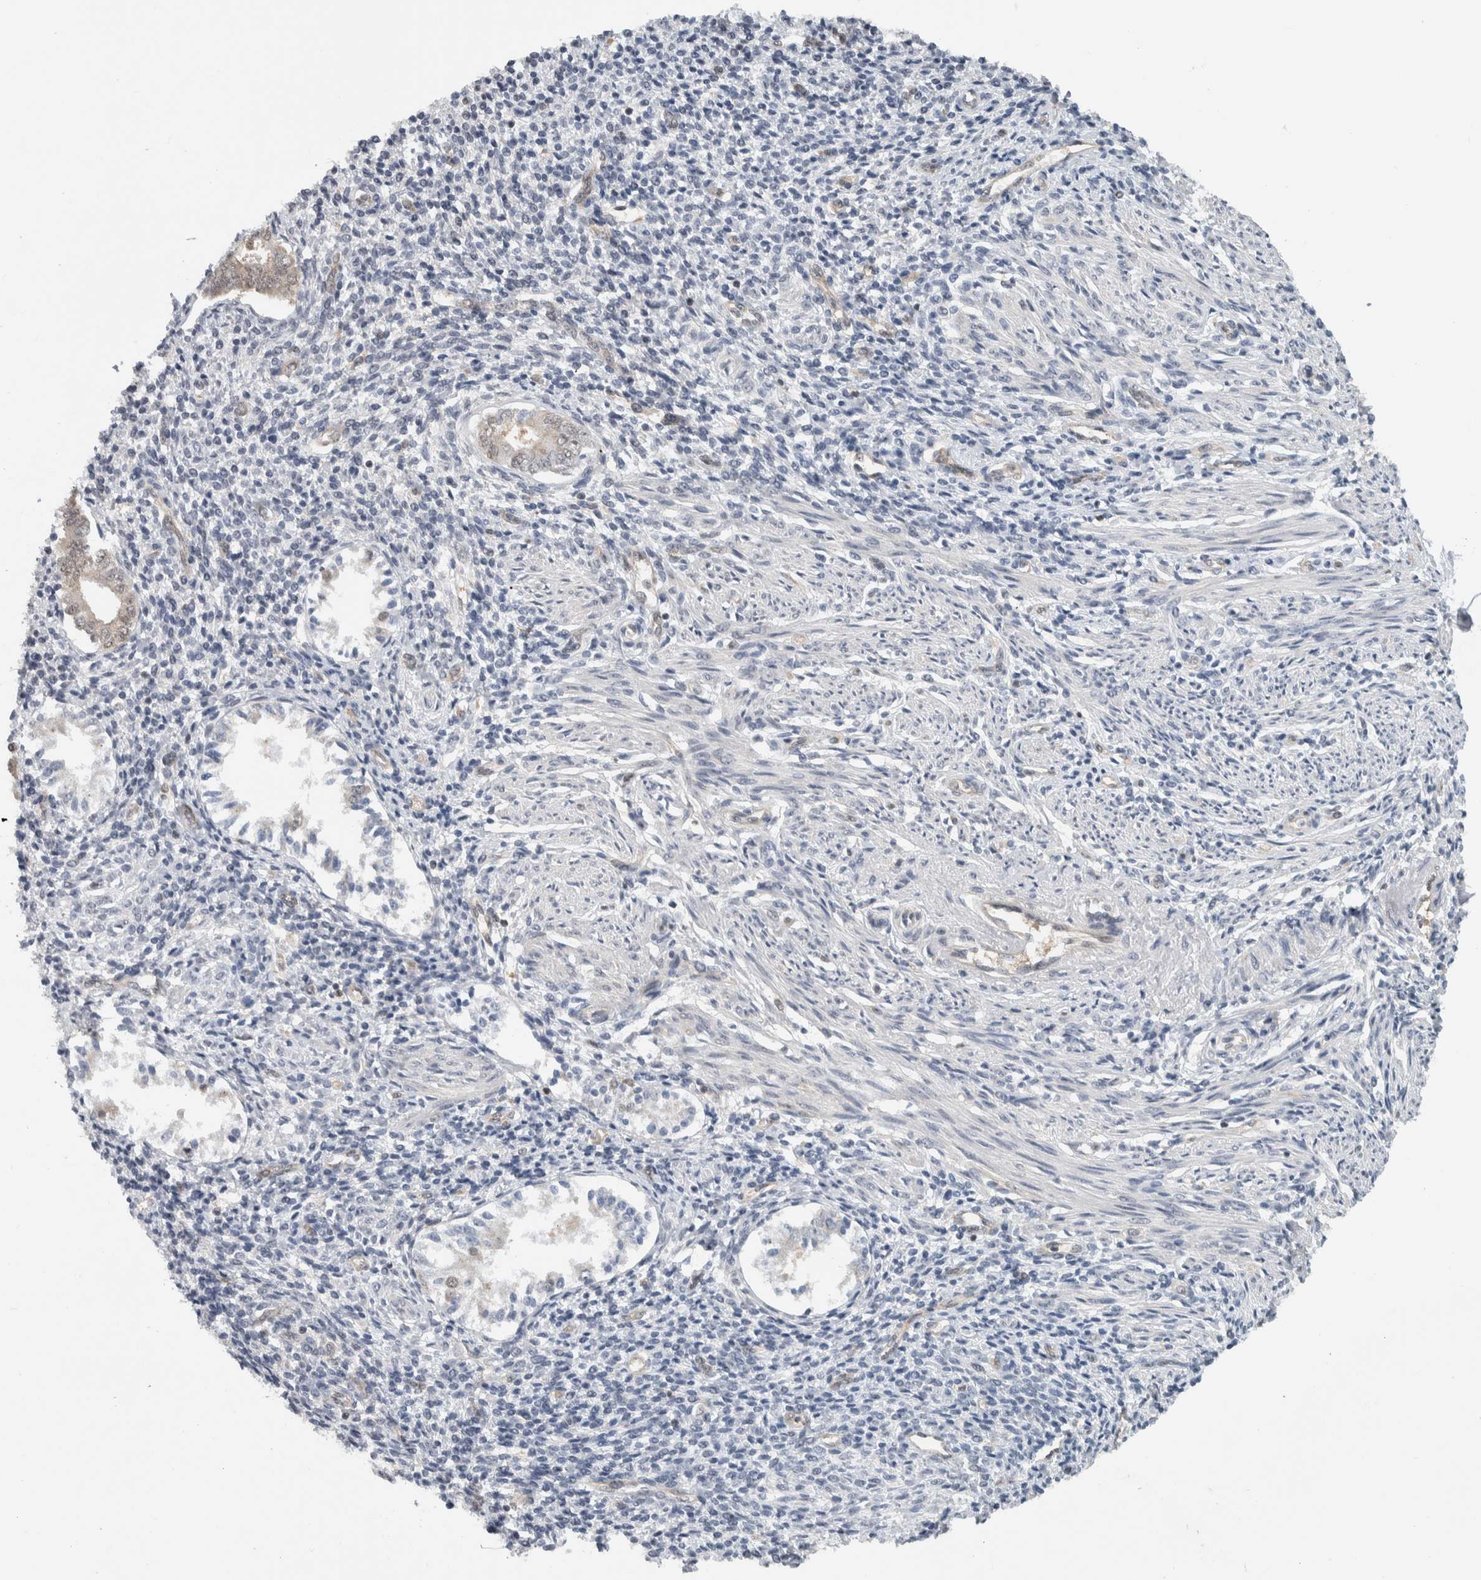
{"staining": {"intensity": "weak", "quantity": "<25%", "location": "cytoplasmic/membranous"}, "tissue": "endometrium", "cell_type": "Cells in endometrial stroma", "image_type": "normal", "snomed": [{"axis": "morphology", "description": "Normal tissue, NOS"}, {"axis": "topography", "description": "Endometrium"}], "caption": "IHC photomicrograph of normal human endometrium stained for a protein (brown), which displays no positivity in cells in endometrial stroma.", "gene": "CCDC43", "patient": {"sex": "female", "age": 66}}